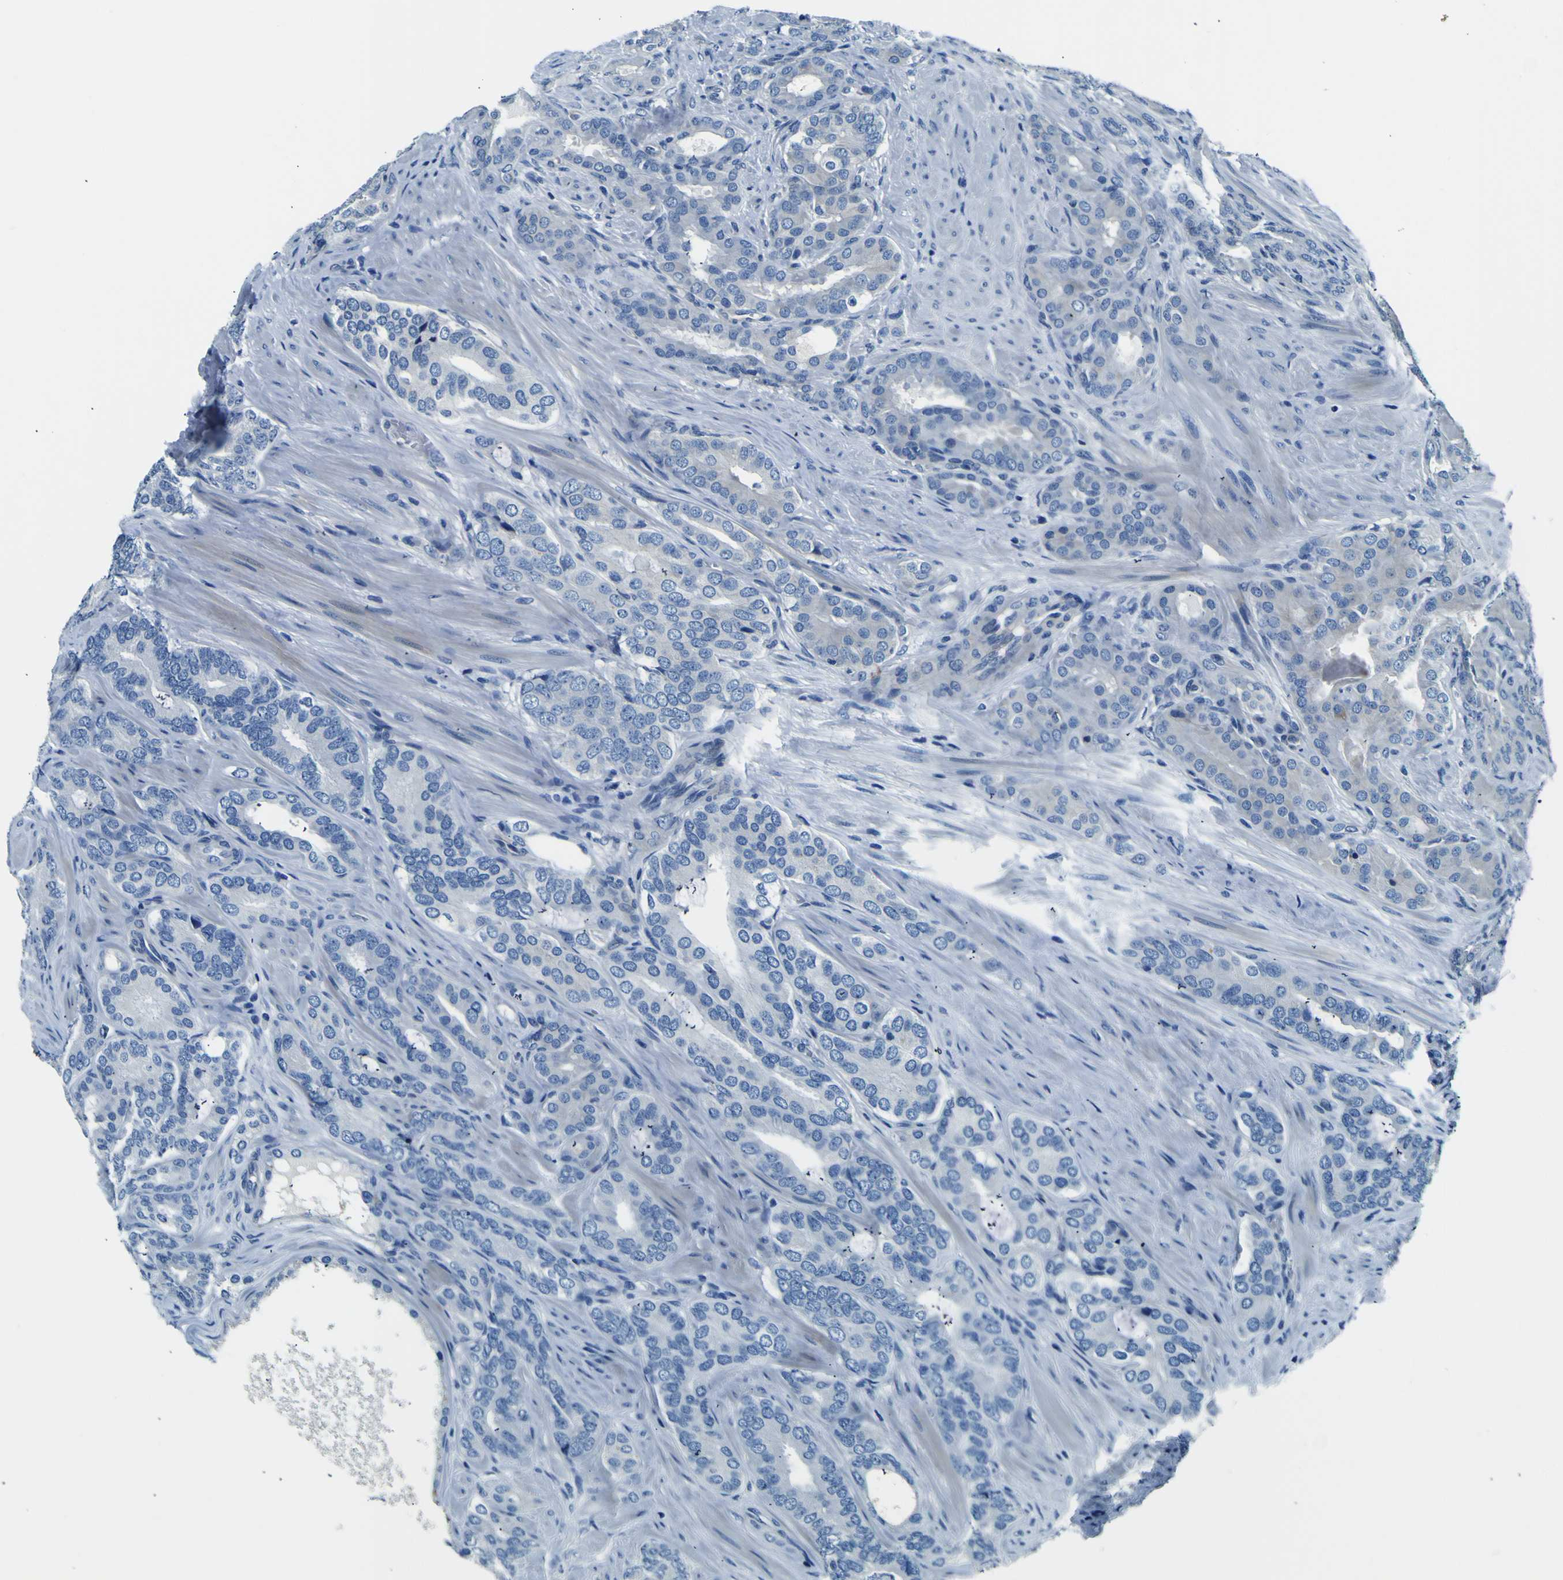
{"staining": {"intensity": "negative", "quantity": "none", "location": "none"}, "tissue": "prostate cancer", "cell_type": "Tumor cells", "image_type": "cancer", "snomed": [{"axis": "morphology", "description": "Adenocarcinoma, Low grade"}, {"axis": "topography", "description": "Prostate"}], "caption": "Micrograph shows no significant protein expression in tumor cells of prostate adenocarcinoma (low-grade). (Stains: DAB (3,3'-diaminobenzidine) immunohistochemistry with hematoxylin counter stain, Microscopy: brightfield microscopy at high magnification).", "gene": "ADGRA2", "patient": {"sex": "male", "age": 63}}